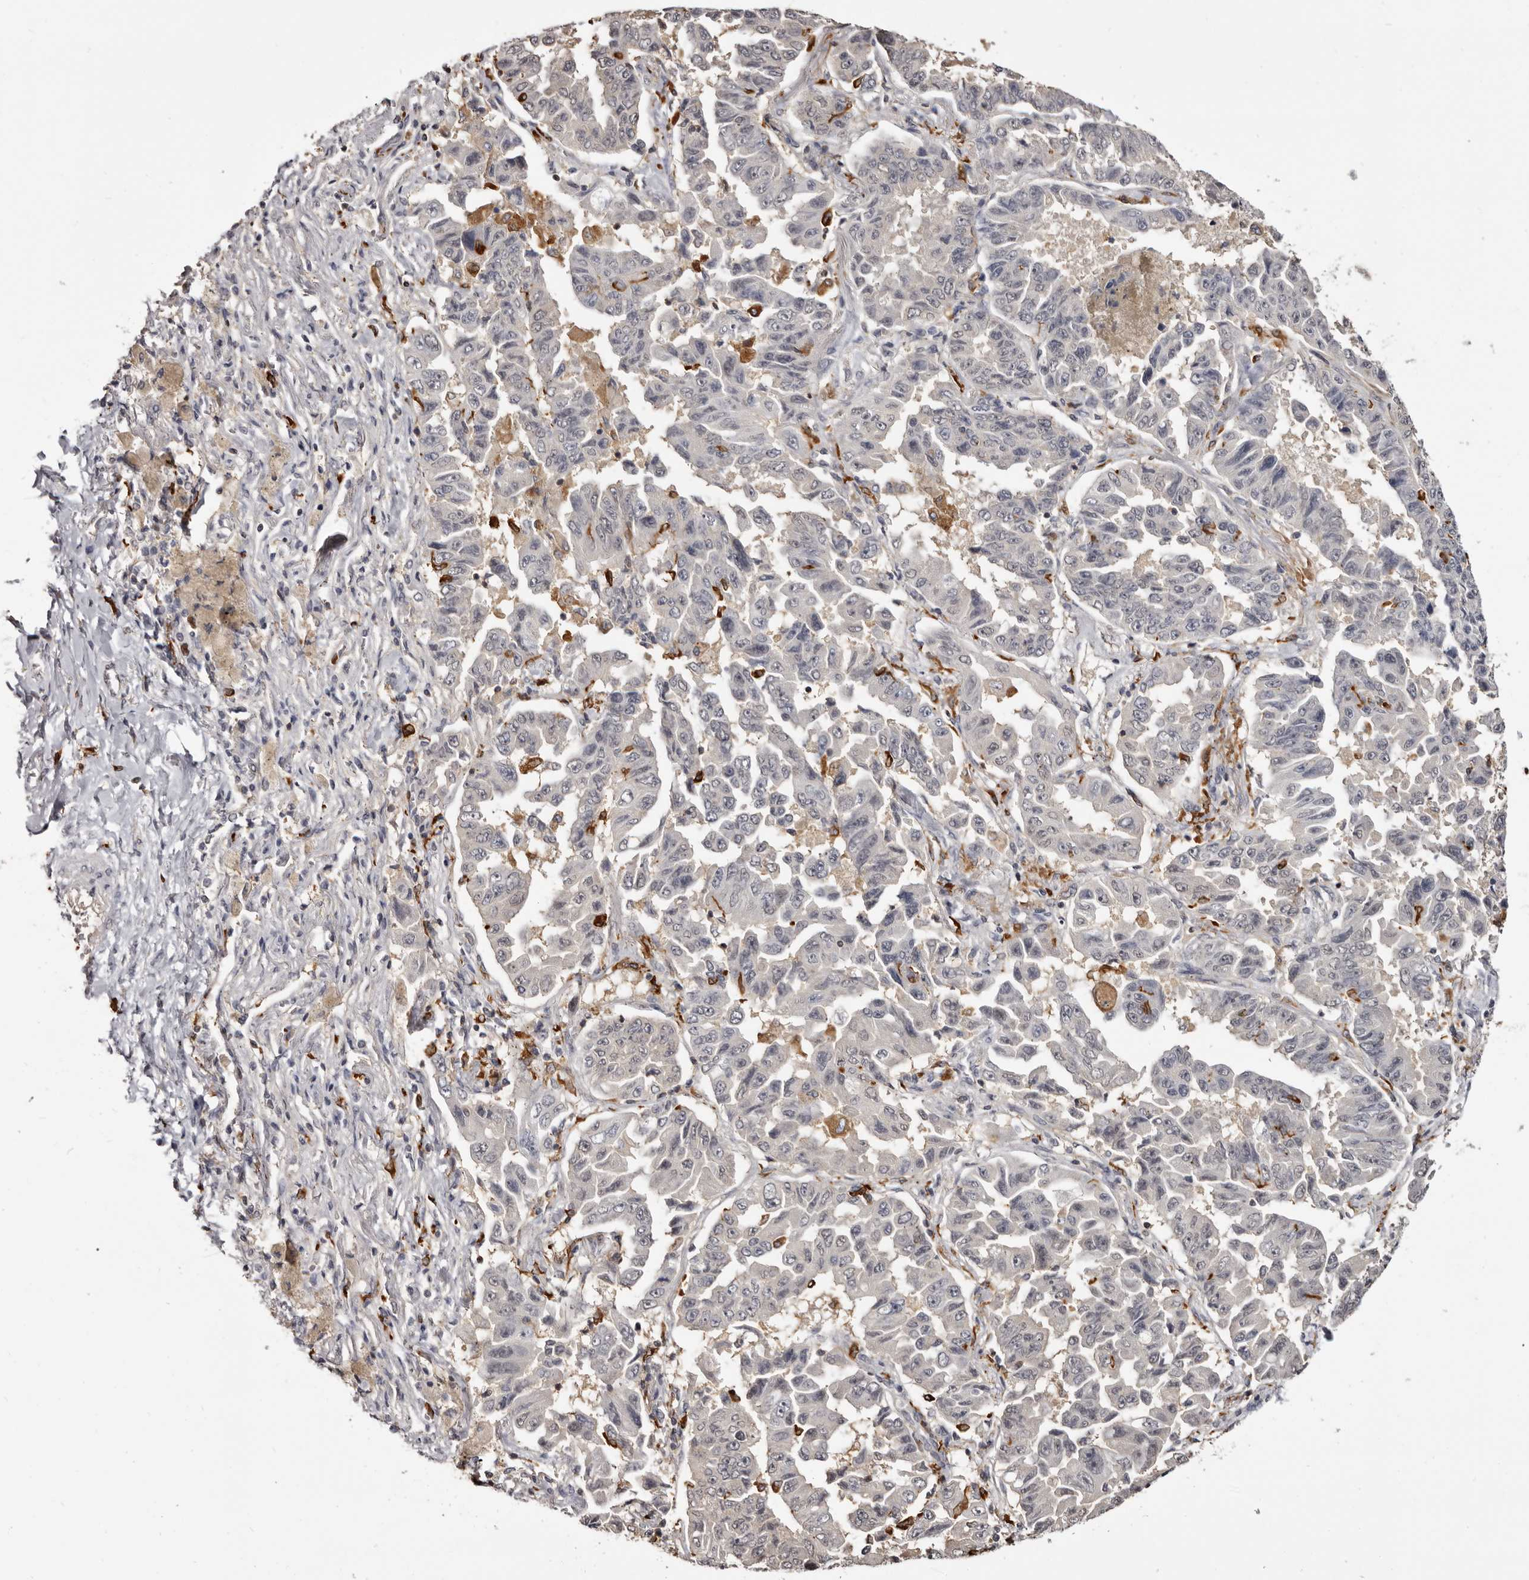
{"staining": {"intensity": "negative", "quantity": "none", "location": "none"}, "tissue": "lung cancer", "cell_type": "Tumor cells", "image_type": "cancer", "snomed": [{"axis": "morphology", "description": "Adenocarcinoma, NOS"}, {"axis": "topography", "description": "Lung"}], "caption": "Micrograph shows no significant protein positivity in tumor cells of lung adenocarcinoma.", "gene": "TNNI1", "patient": {"sex": "female", "age": 51}}